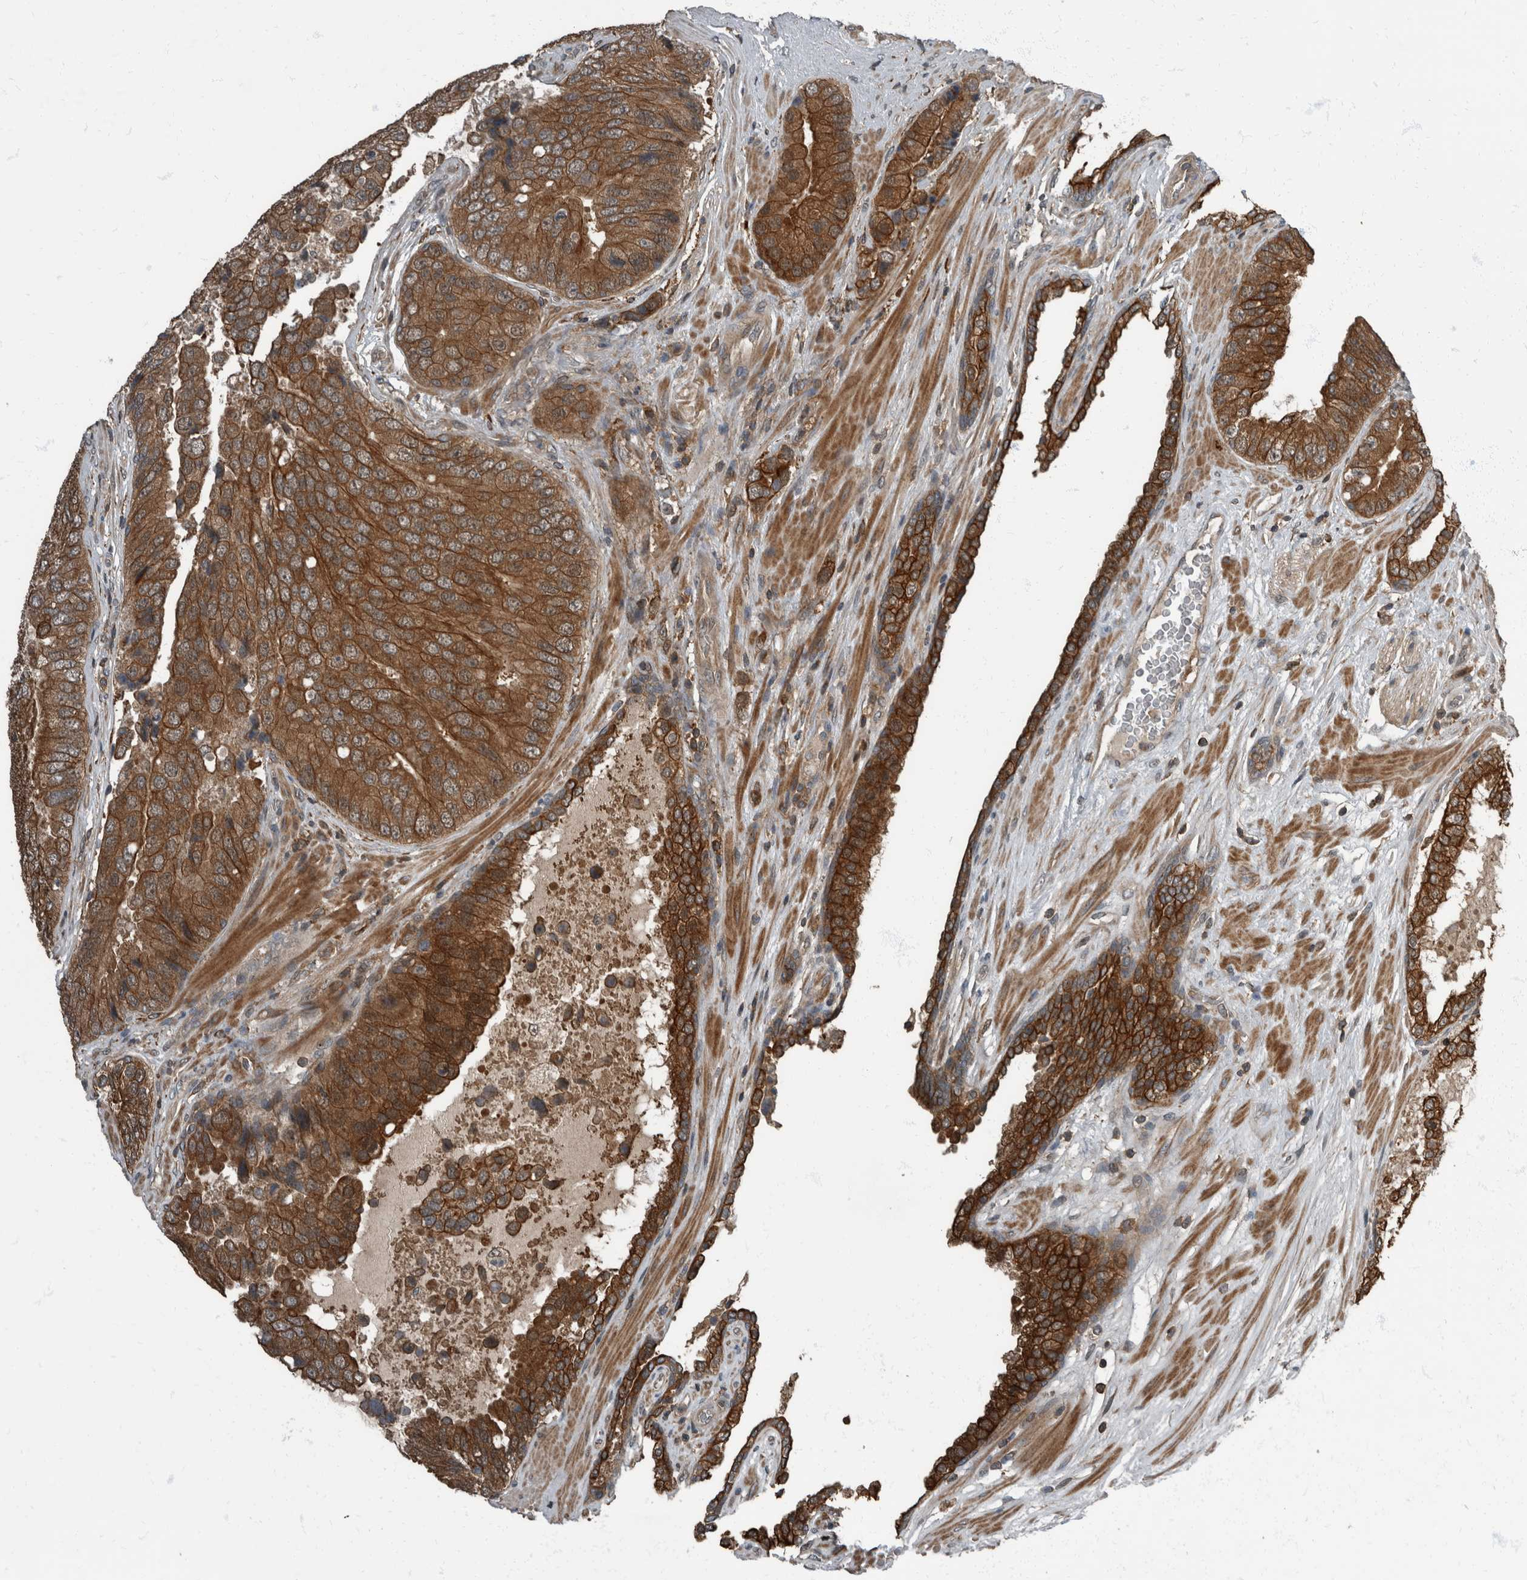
{"staining": {"intensity": "strong", "quantity": ">75%", "location": "cytoplasmic/membranous"}, "tissue": "prostate cancer", "cell_type": "Tumor cells", "image_type": "cancer", "snomed": [{"axis": "morphology", "description": "Adenocarcinoma, High grade"}, {"axis": "topography", "description": "Prostate"}], "caption": "Immunohistochemical staining of human prostate adenocarcinoma (high-grade) shows high levels of strong cytoplasmic/membranous expression in approximately >75% of tumor cells.", "gene": "RABGGTB", "patient": {"sex": "male", "age": 70}}